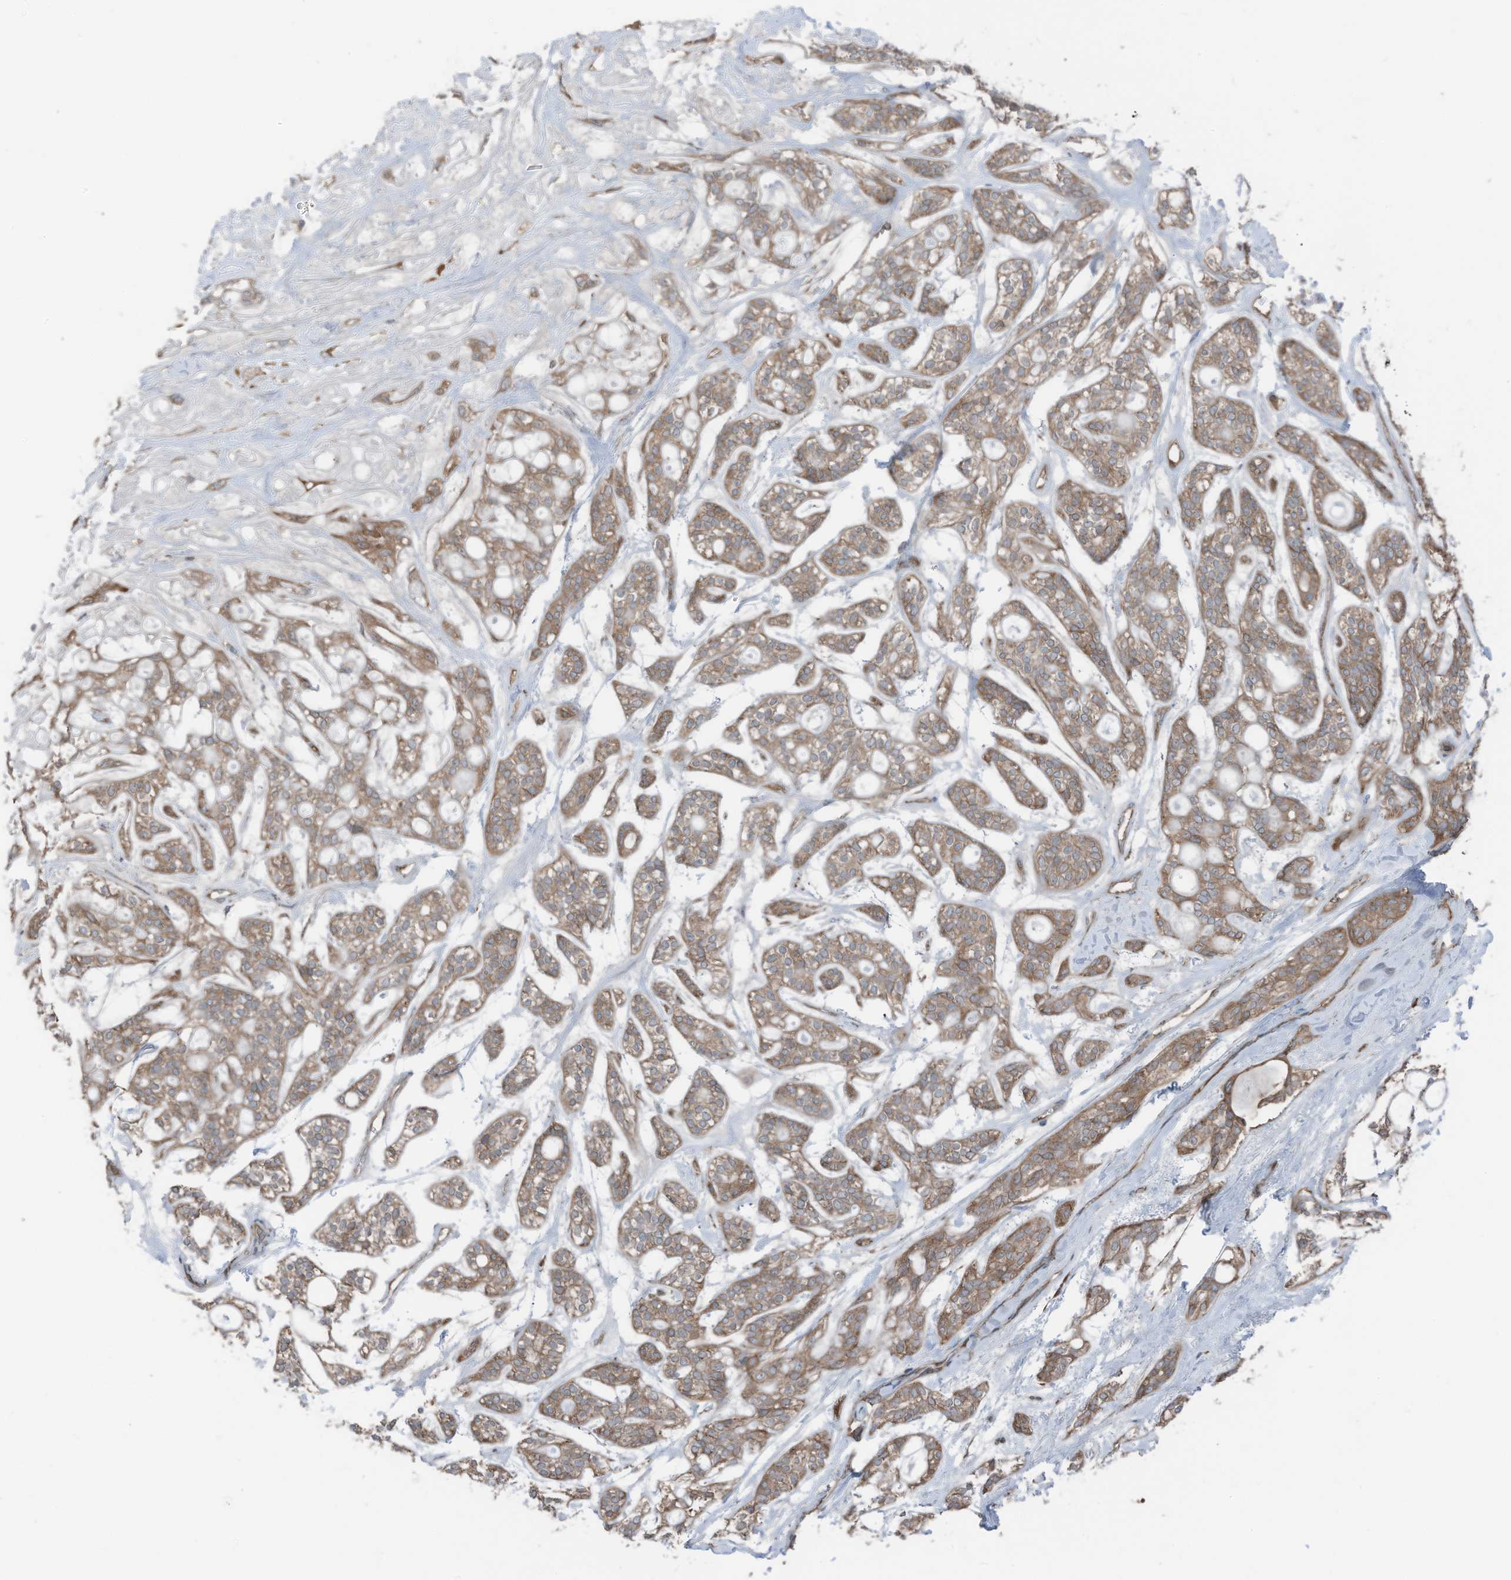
{"staining": {"intensity": "moderate", "quantity": ">75%", "location": "cytoplasmic/membranous"}, "tissue": "head and neck cancer", "cell_type": "Tumor cells", "image_type": "cancer", "snomed": [{"axis": "morphology", "description": "Adenocarcinoma, NOS"}, {"axis": "topography", "description": "Head-Neck"}], "caption": "Tumor cells exhibit medium levels of moderate cytoplasmic/membranous expression in approximately >75% of cells in head and neck adenocarcinoma. (Brightfield microscopy of DAB IHC at high magnification).", "gene": "TXNDC9", "patient": {"sex": "male", "age": 66}}